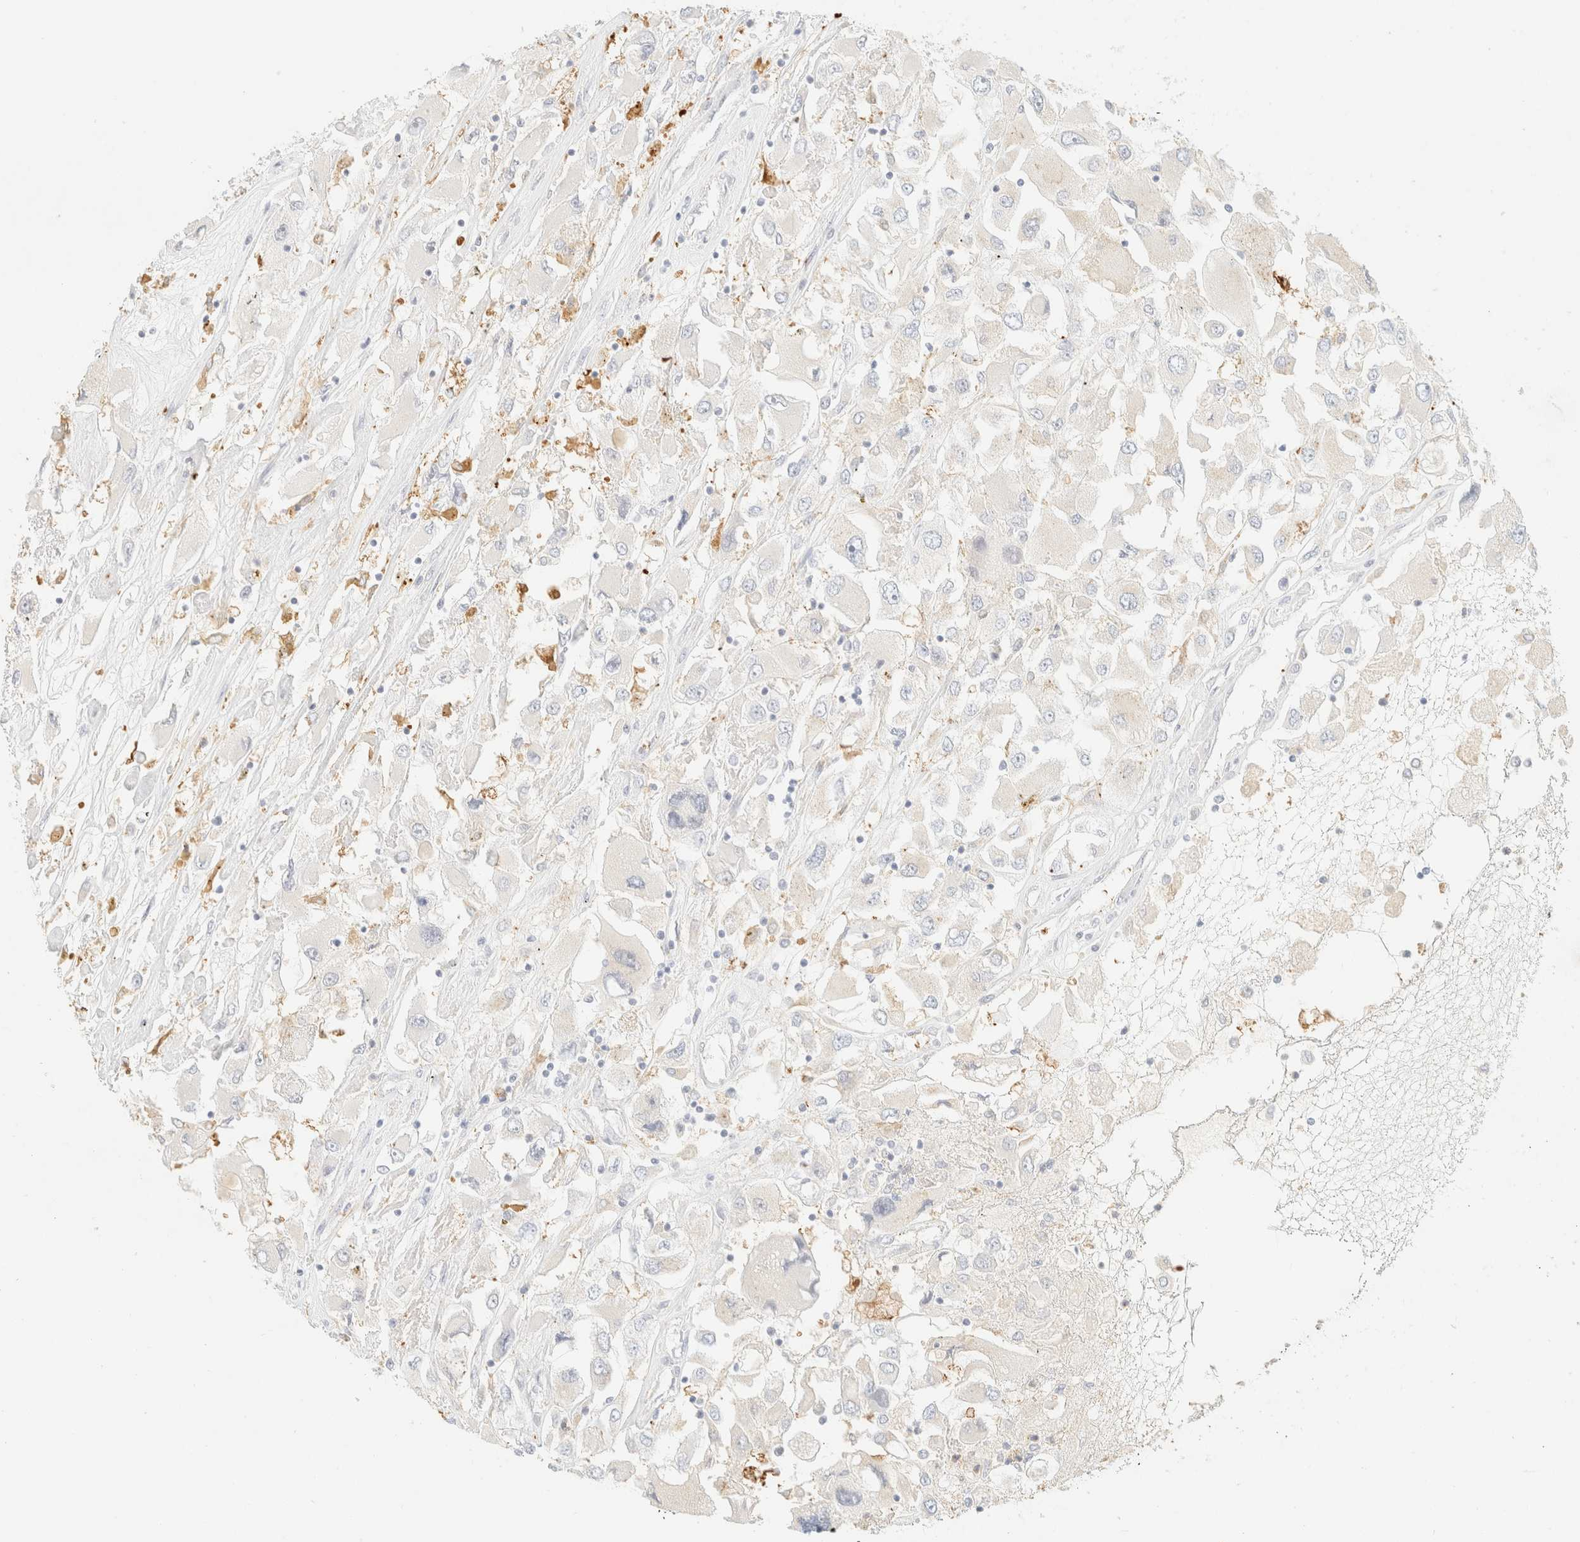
{"staining": {"intensity": "negative", "quantity": "none", "location": "none"}, "tissue": "renal cancer", "cell_type": "Tumor cells", "image_type": "cancer", "snomed": [{"axis": "morphology", "description": "Adenocarcinoma, NOS"}, {"axis": "topography", "description": "Kidney"}], "caption": "A high-resolution image shows immunohistochemistry staining of adenocarcinoma (renal), which displays no significant staining in tumor cells.", "gene": "OTOP2", "patient": {"sex": "female", "age": 52}}